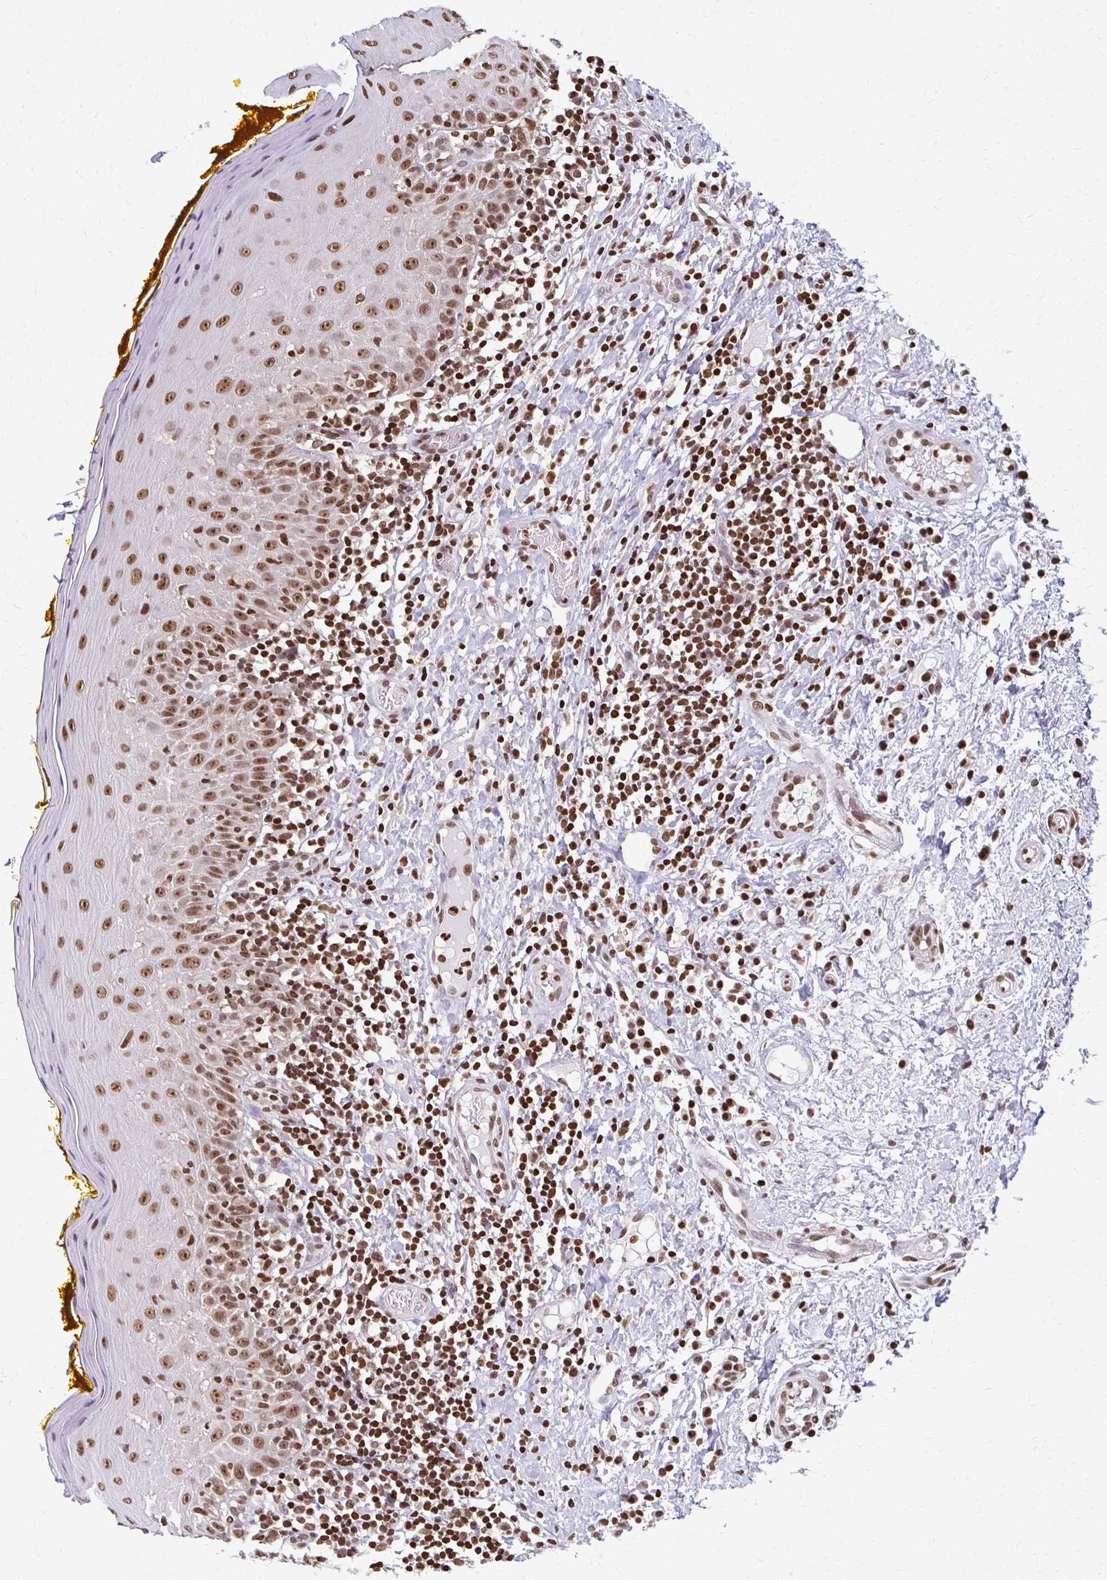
{"staining": {"intensity": "moderate", "quantity": ">75%", "location": "nuclear"}, "tissue": "oral mucosa", "cell_type": "Squamous epithelial cells", "image_type": "normal", "snomed": [{"axis": "morphology", "description": "Normal tissue, NOS"}, {"axis": "topography", "description": "Oral tissue"}, {"axis": "topography", "description": "Tounge, NOS"}], "caption": "Brown immunohistochemical staining in unremarkable human oral mucosa shows moderate nuclear expression in approximately >75% of squamous epithelial cells. (brown staining indicates protein expression, while blue staining denotes nuclei).", "gene": "HOXA9", "patient": {"sex": "female", "age": 58}}